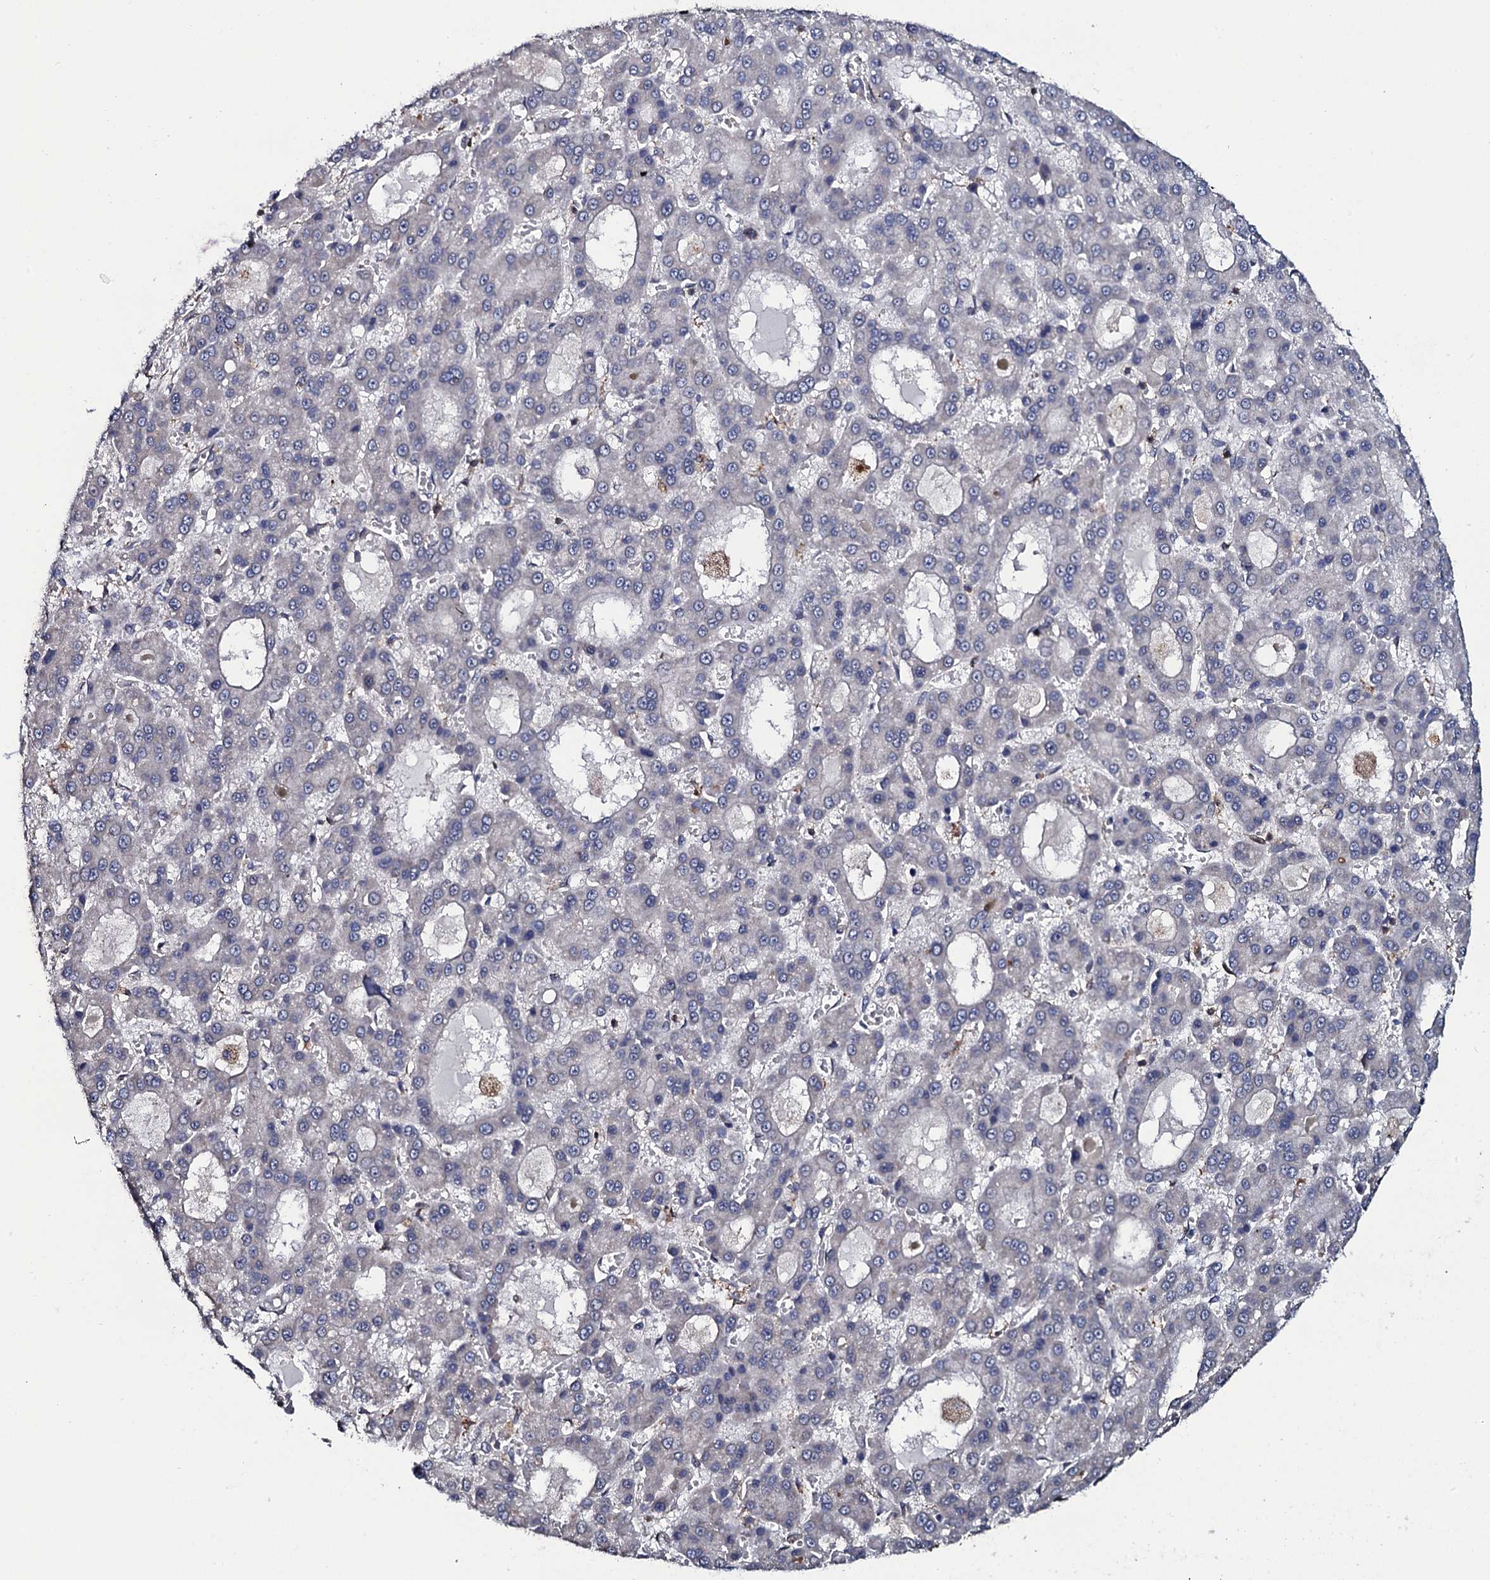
{"staining": {"intensity": "negative", "quantity": "none", "location": "none"}, "tissue": "liver cancer", "cell_type": "Tumor cells", "image_type": "cancer", "snomed": [{"axis": "morphology", "description": "Carcinoma, Hepatocellular, NOS"}, {"axis": "topography", "description": "Liver"}], "caption": "High power microscopy micrograph of an immunohistochemistry (IHC) histopathology image of hepatocellular carcinoma (liver), revealing no significant positivity in tumor cells. The staining was performed using DAB to visualize the protein expression in brown, while the nuclei were stained in blue with hematoxylin (Magnification: 20x).", "gene": "TTC23", "patient": {"sex": "male", "age": 70}}